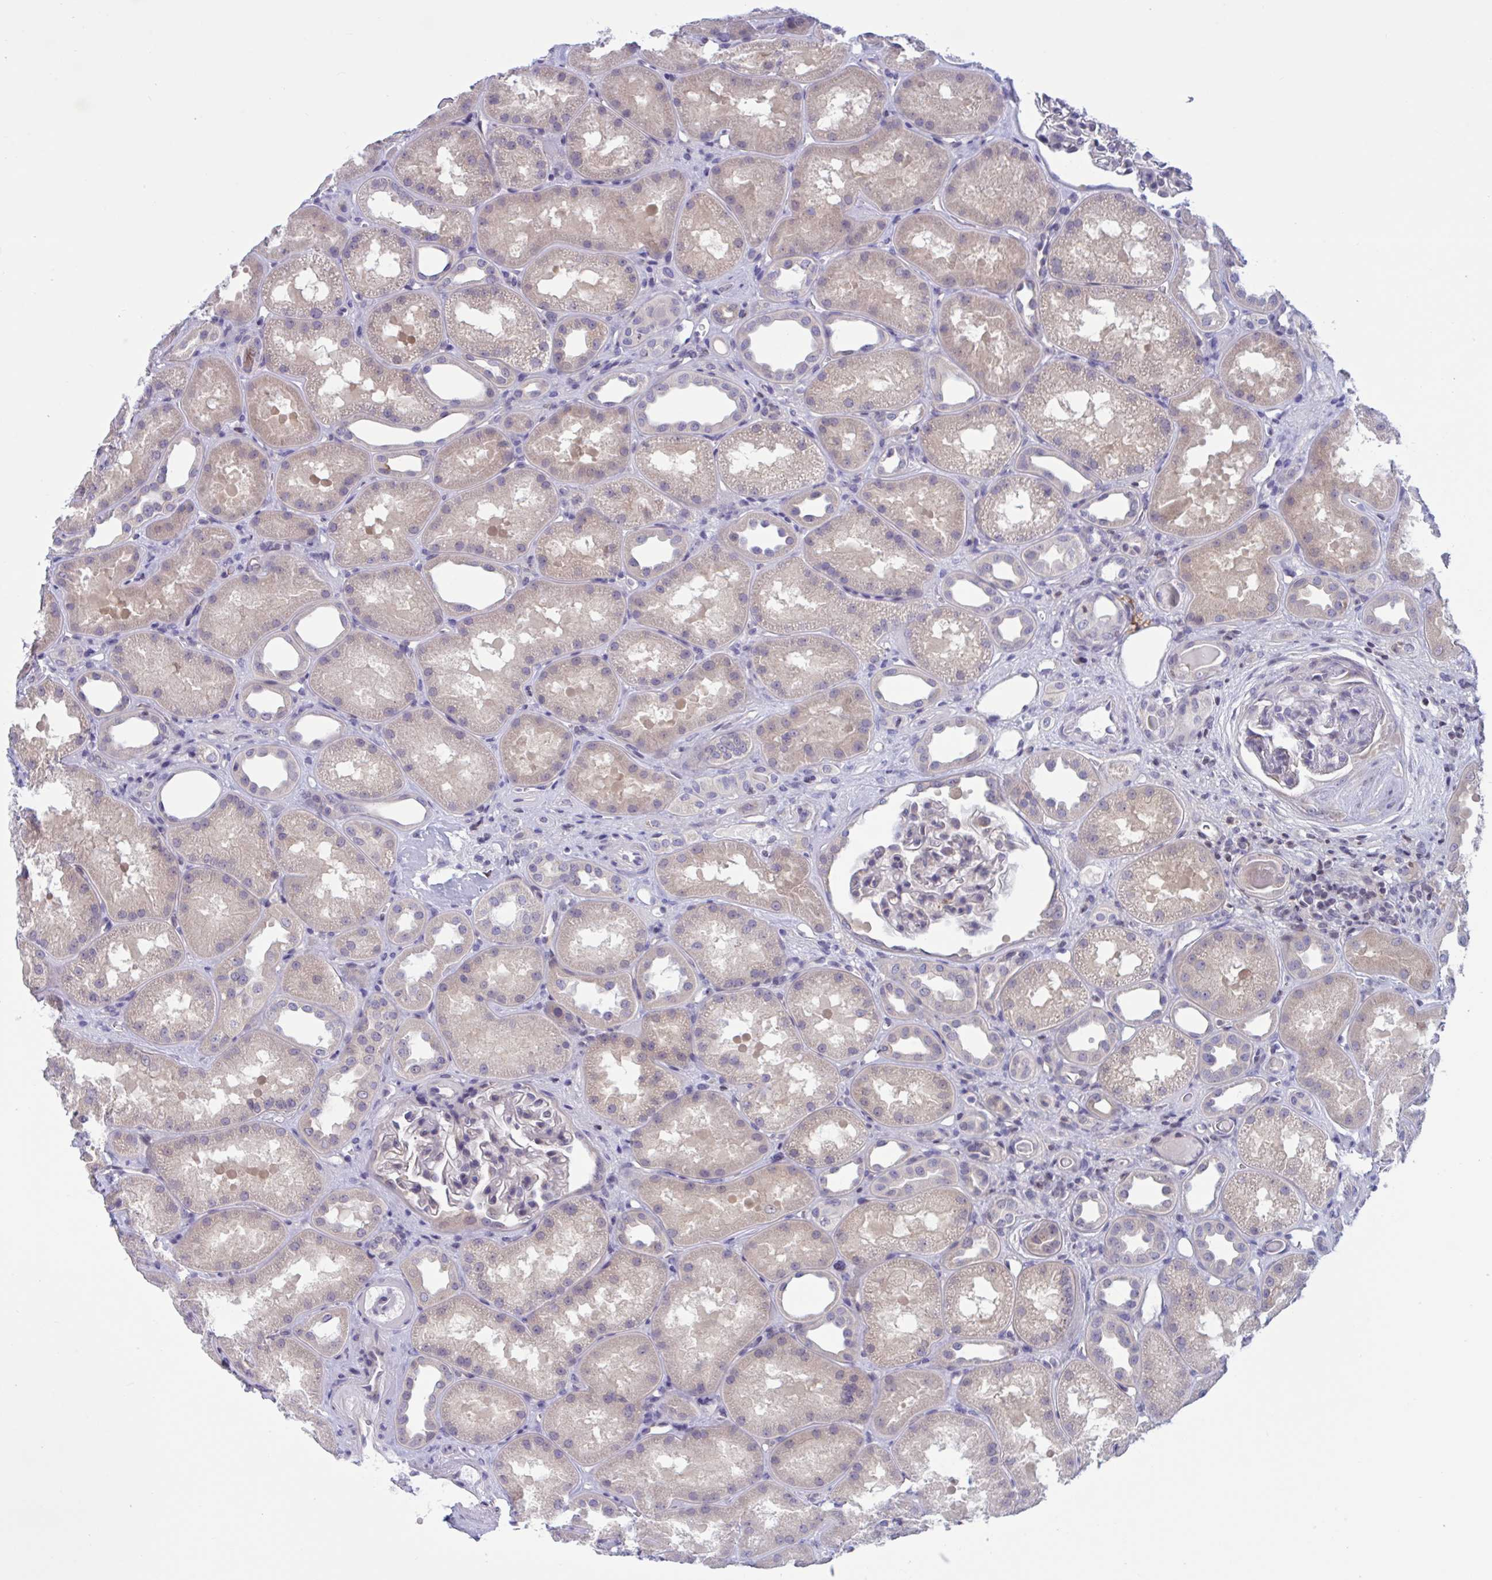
{"staining": {"intensity": "negative", "quantity": "none", "location": "none"}, "tissue": "kidney", "cell_type": "Cells in glomeruli", "image_type": "normal", "snomed": [{"axis": "morphology", "description": "Normal tissue, NOS"}, {"axis": "topography", "description": "Kidney"}], "caption": "Cells in glomeruli show no significant protein positivity in benign kidney.", "gene": "SNX11", "patient": {"sex": "male", "age": 61}}